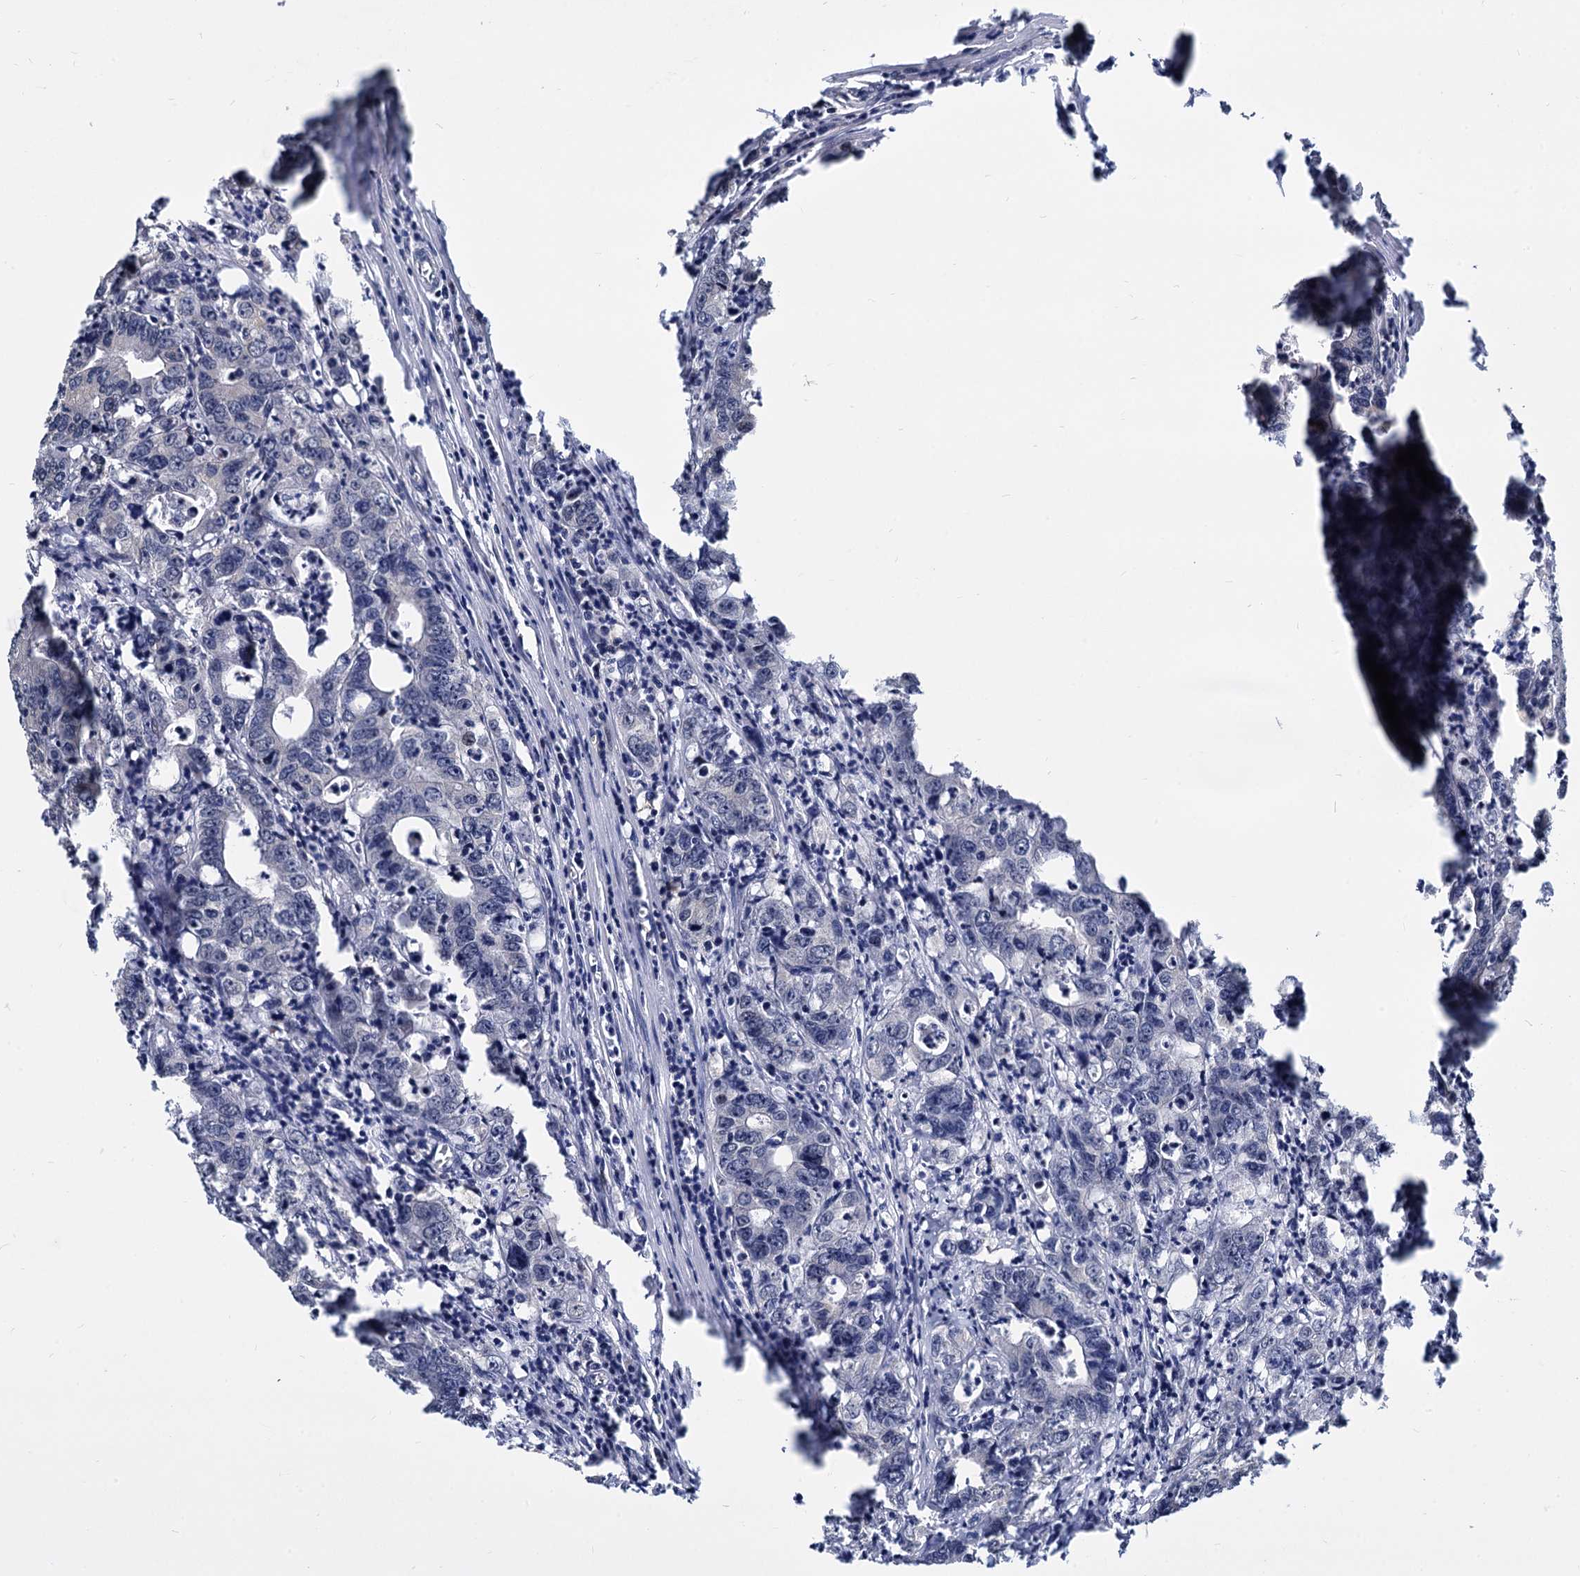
{"staining": {"intensity": "negative", "quantity": "none", "location": "none"}, "tissue": "colorectal cancer", "cell_type": "Tumor cells", "image_type": "cancer", "snomed": [{"axis": "morphology", "description": "Adenocarcinoma, NOS"}, {"axis": "topography", "description": "Colon"}], "caption": "This is an immunohistochemistry micrograph of human colorectal cancer (adenocarcinoma). There is no positivity in tumor cells.", "gene": "PSMD4", "patient": {"sex": "female", "age": 75}}